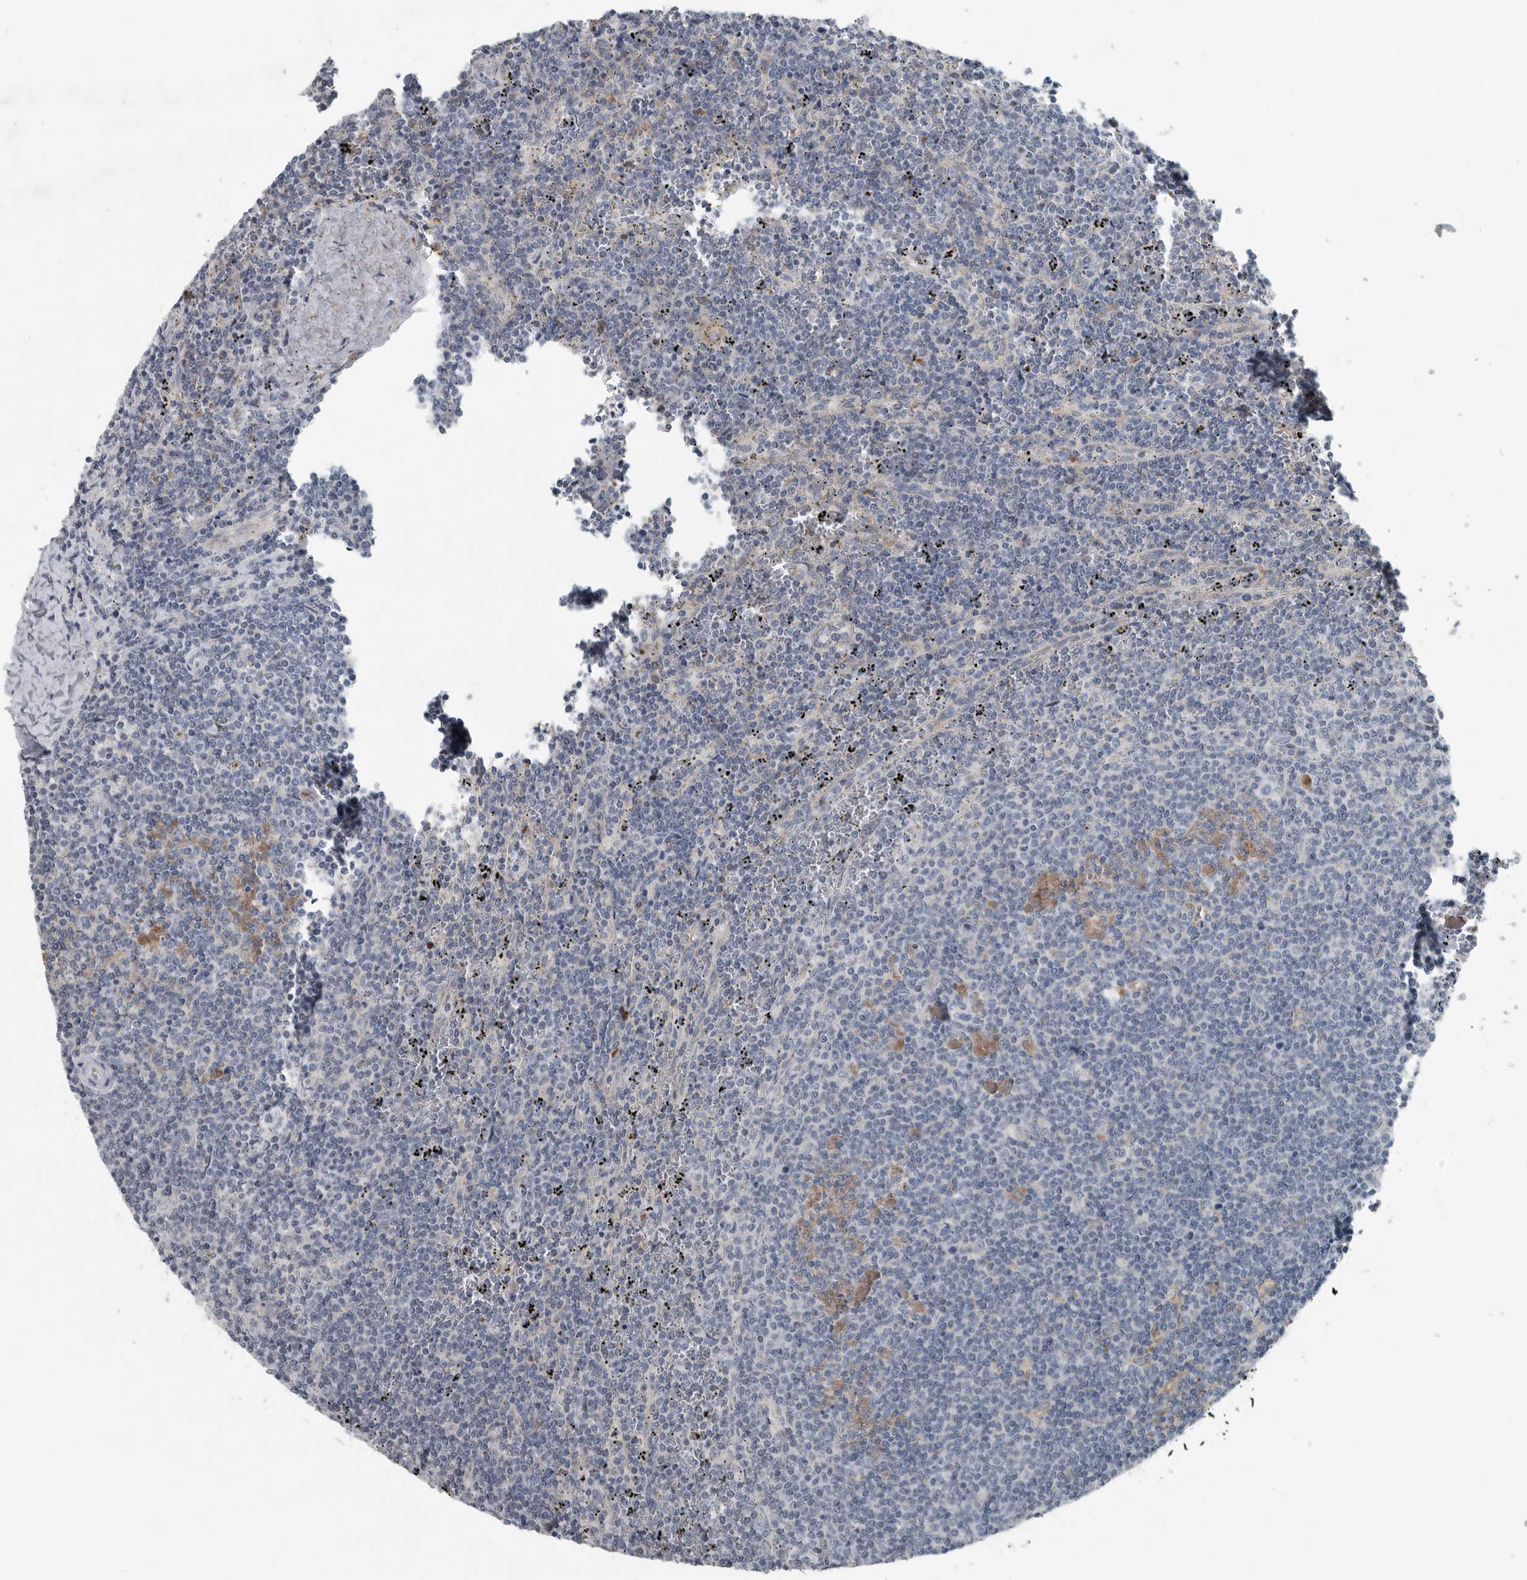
{"staining": {"intensity": "negative", "quantity": "none", "location": "none"}, "tissue": "lymphoma", "cell_type": "Tumor cells", "image_type": "cancer", "snomed": [{"axis": "morphology", "description": "Malignant lymphoma, non-Hodgkin's type, Low grade"}, {"axis": "topography", "description": "Spleen"}], "caption": "Immunohistochemistry image of neoplastic tissue: human low-grade malignant lymphoma, non-Hodgkin's type stained with DAB displays no significant protein positivity in tumor cells.", "gene": "MPP3", "patient": {"sex": "female", "age": 50}}